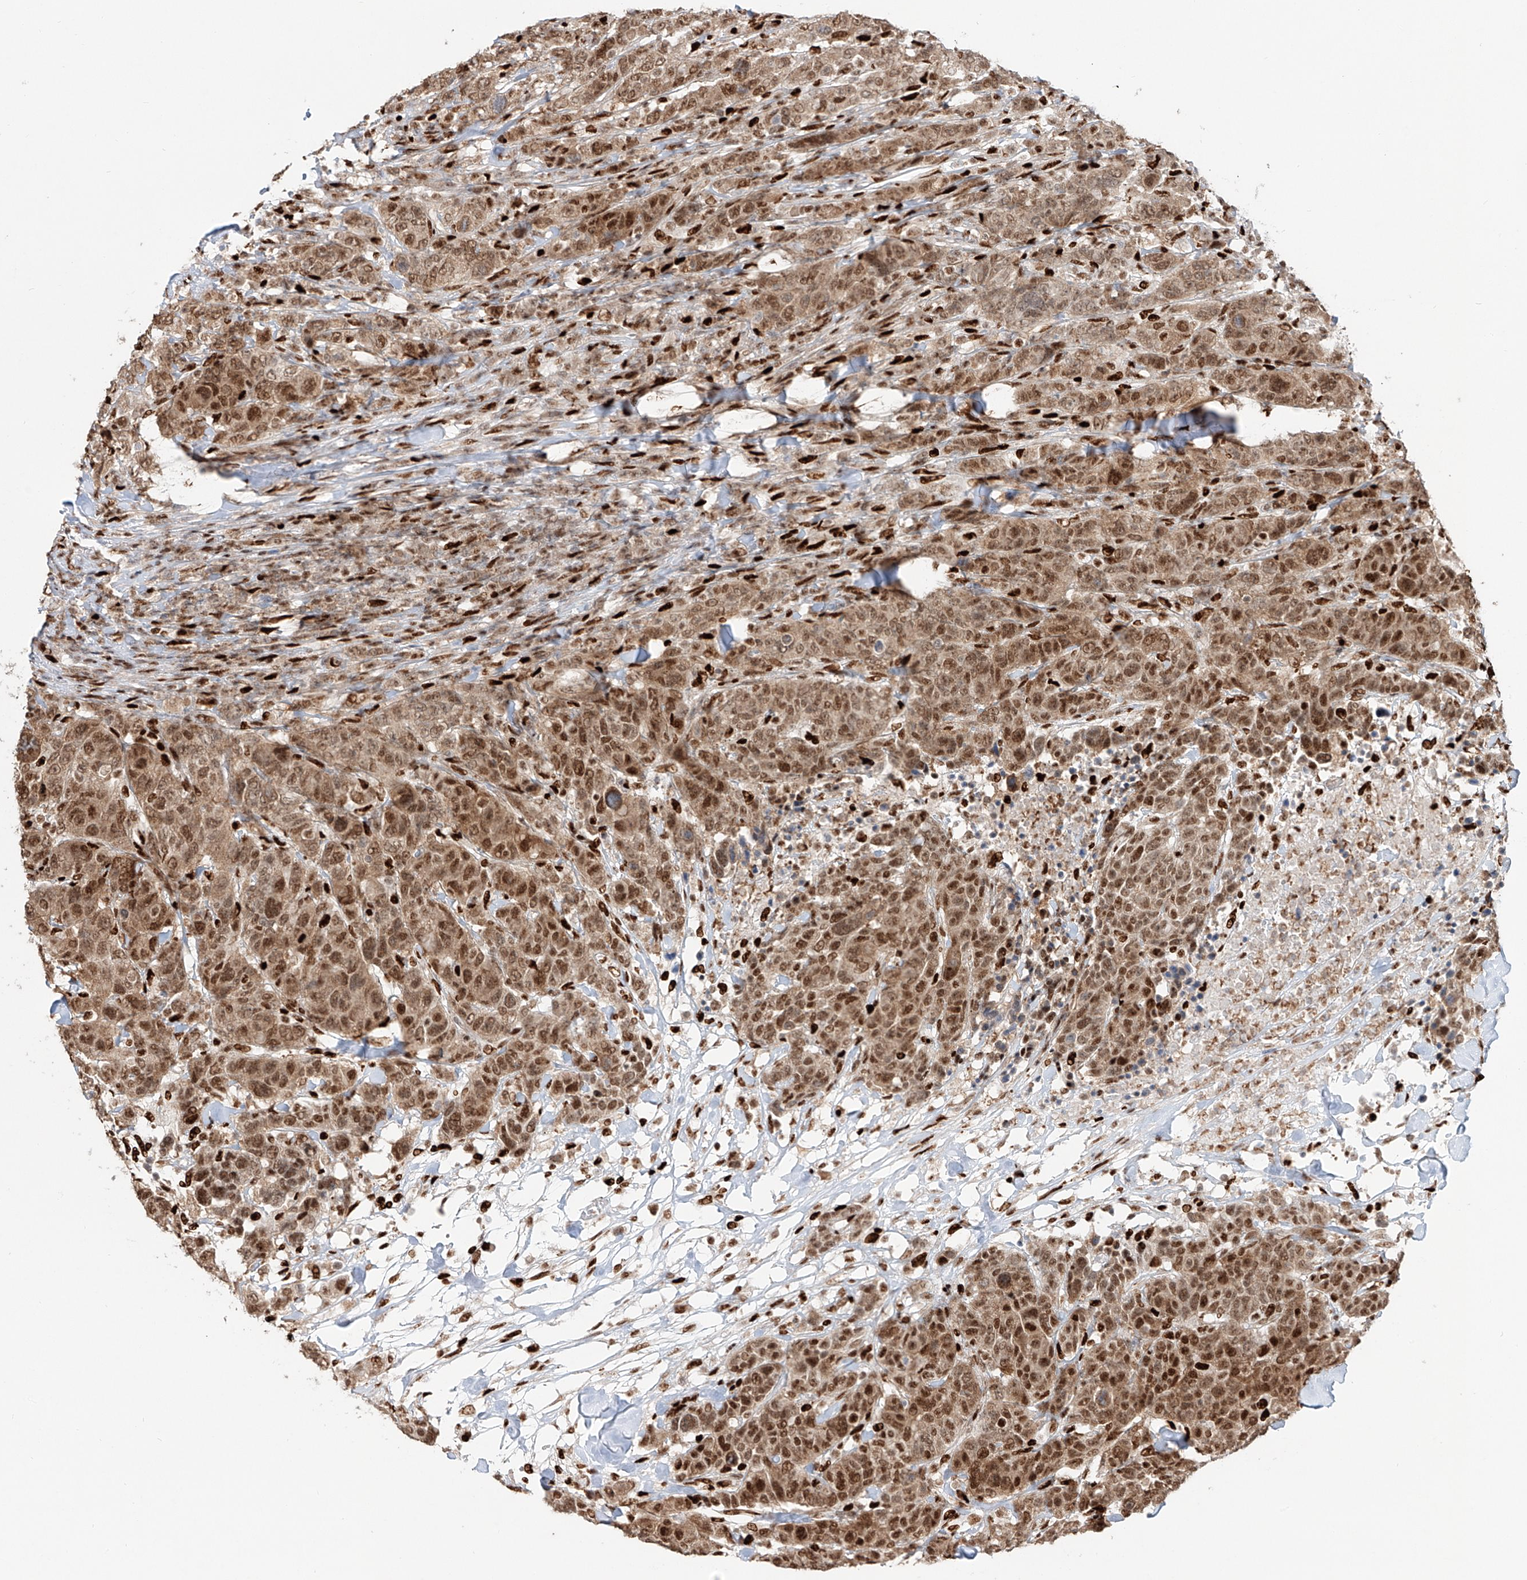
{"staining": {"intensity": "moderate", "quantity": ">75%", "location": "cytoplasmic/membranous,nuclear"}, "tissue": "breast cancer", "cell_type": "Tumor cells", "image_type": "cancer", "snomed": [{"axis": "morphology", "description": "Duct carcinoma"}, {"axis": "topography", "description": "Breast"}], "caption": "IHC photomicrograph of human breast invasive ductal carcinoma stained for a protein (brown), which displays medium levels of moderate cytoplasmic/membranous and nuclear staining in about >75% of tumor cells.", "gene": "DZIP1L", "patient": {"sex": "female", "age": 37}}